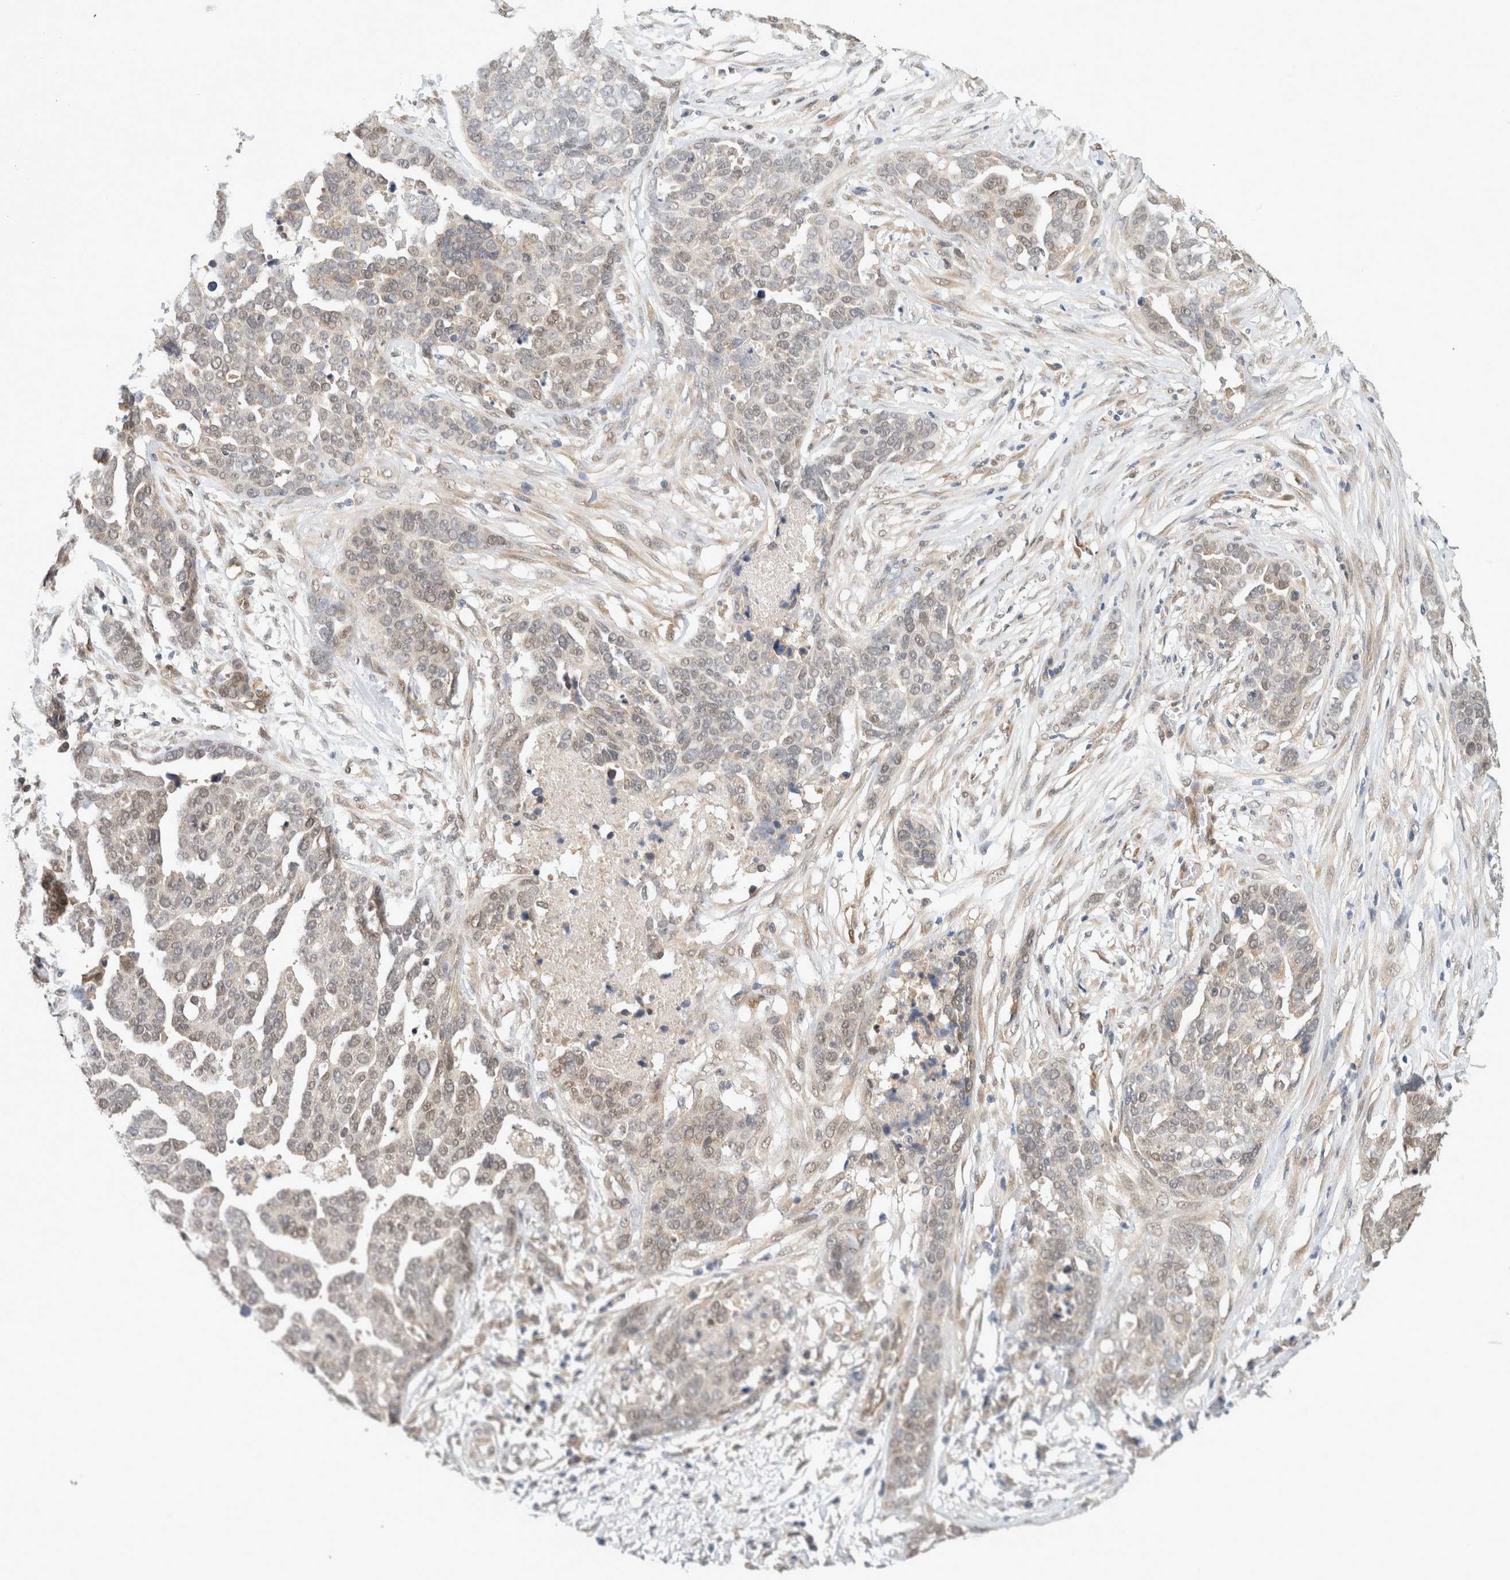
{"staining": {"intensity": "weak", "quantity": "<25%", "location": "cytoplasmic/membranous,nuclear"}, "tissue": "ovarian cancer", "cell_type": "Tumor cells", "image_type": "cancer", "snomed": [{"axis": "morphology", "description": "Cystadenocarcinoma, serous, NOS"}, {"axis": "topography", "description": "Ovary"}], "caption": "Serous cystadenocarcinoma (ovarian) stained for a protein using immunohistochemistry (IHC) reveals no staining tumor cells.", "gene": "EIF4G3", "patient": {"sex": "female", "age": 44}}